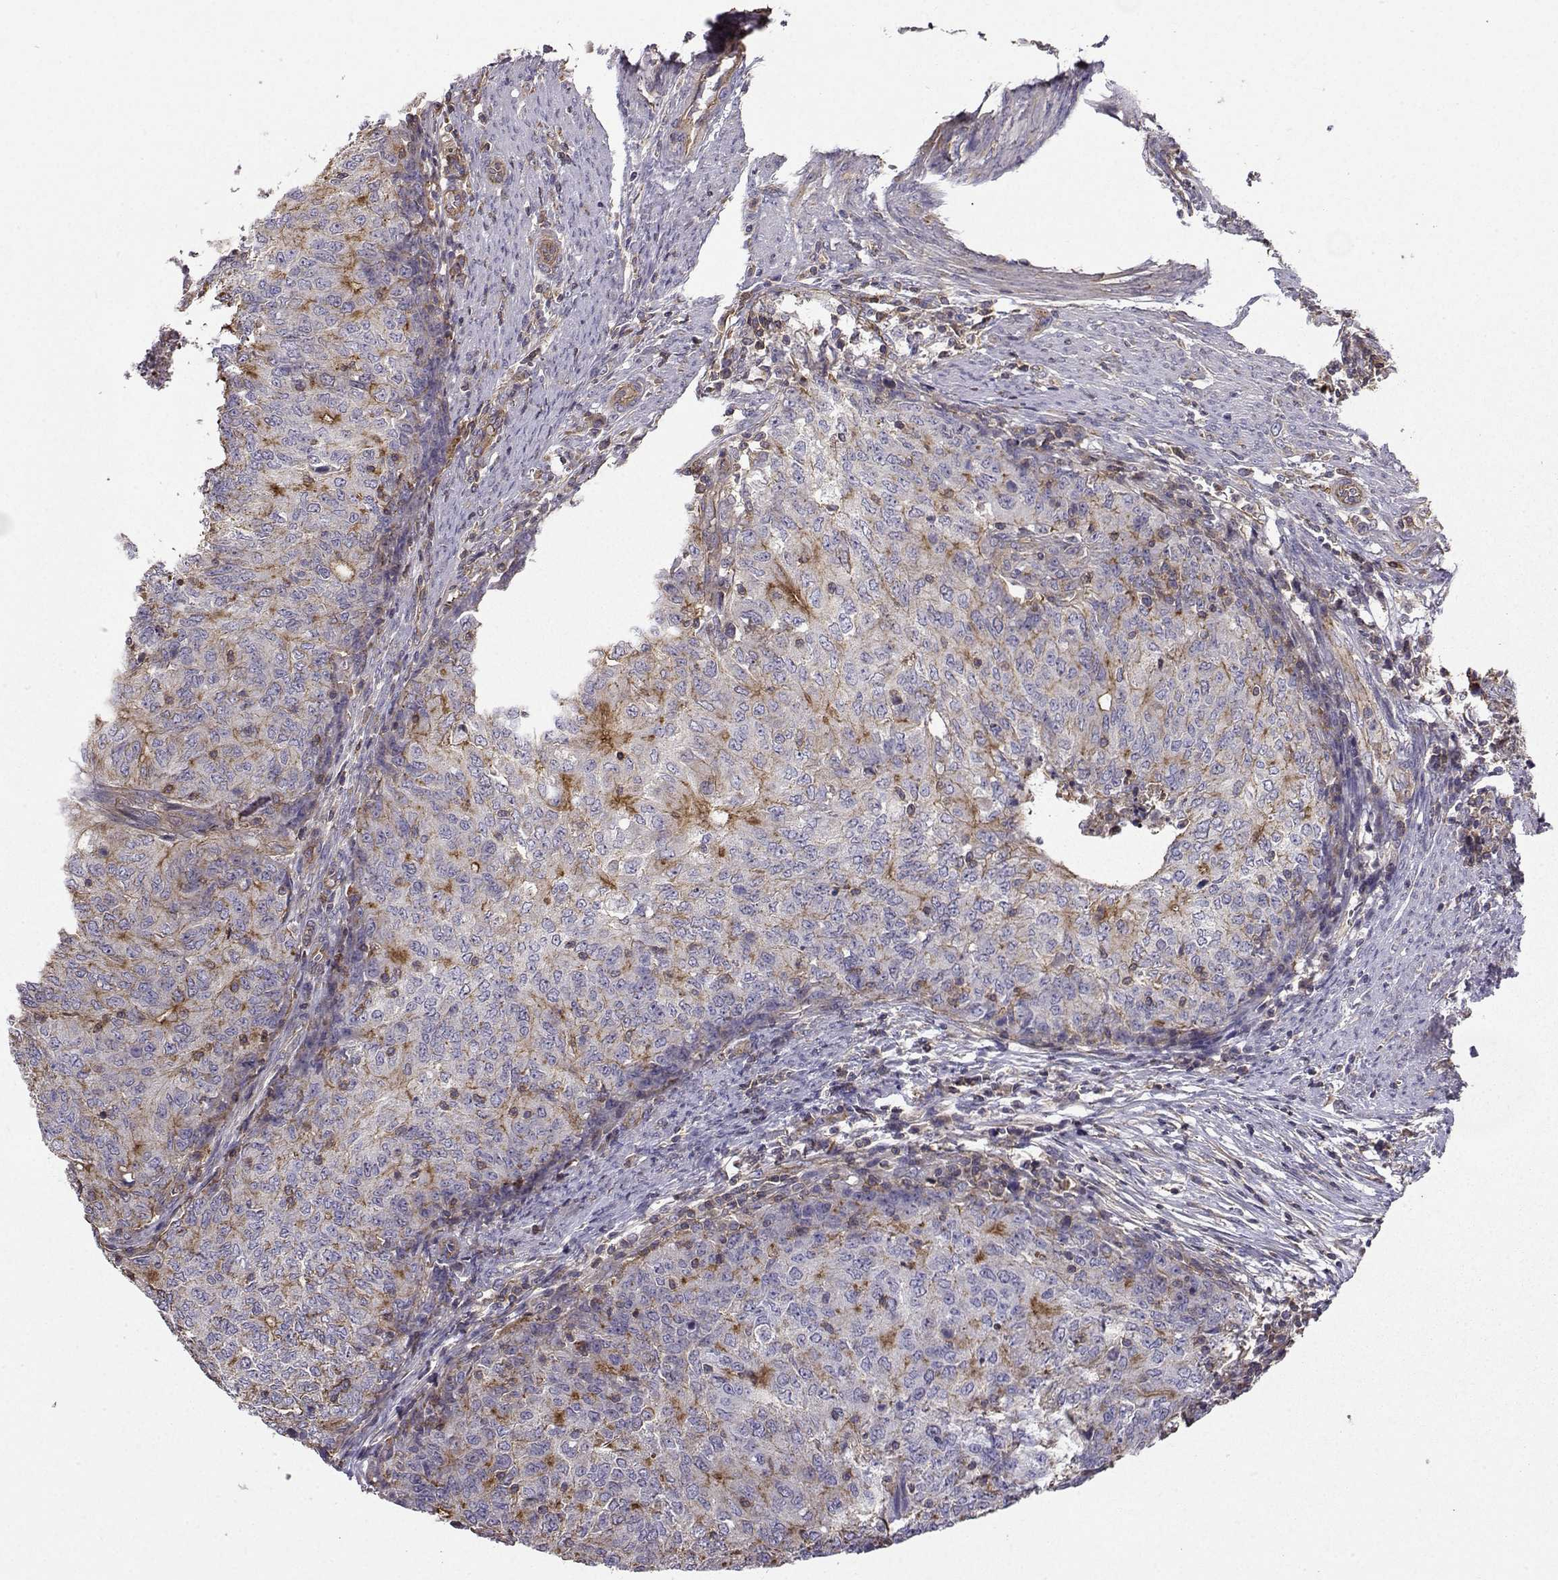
{"staining": {"intensity": "strong", "quantity": "<25%", "location": "cytoplasmic/membranous"}, "tissue": "endometrial cancer", "cell_type": "Tumor cells", "image_type": "cancer", "snomed": [{"axis": "morphology", "description": "Adenocarcinoma, NOS"}, {"axis": "topography", "description": "Endometrium"}], "caption": "Immunohistochemistry (IHC) (DAB (3,3'-diaminobenzidine)) staining of endometrial cancer reveals strong cytoplasmic/membranous protein expression in about <25% of tumor cells.", "gene": "ITGB8", "patient": {"sex": "female", "age": 82}}